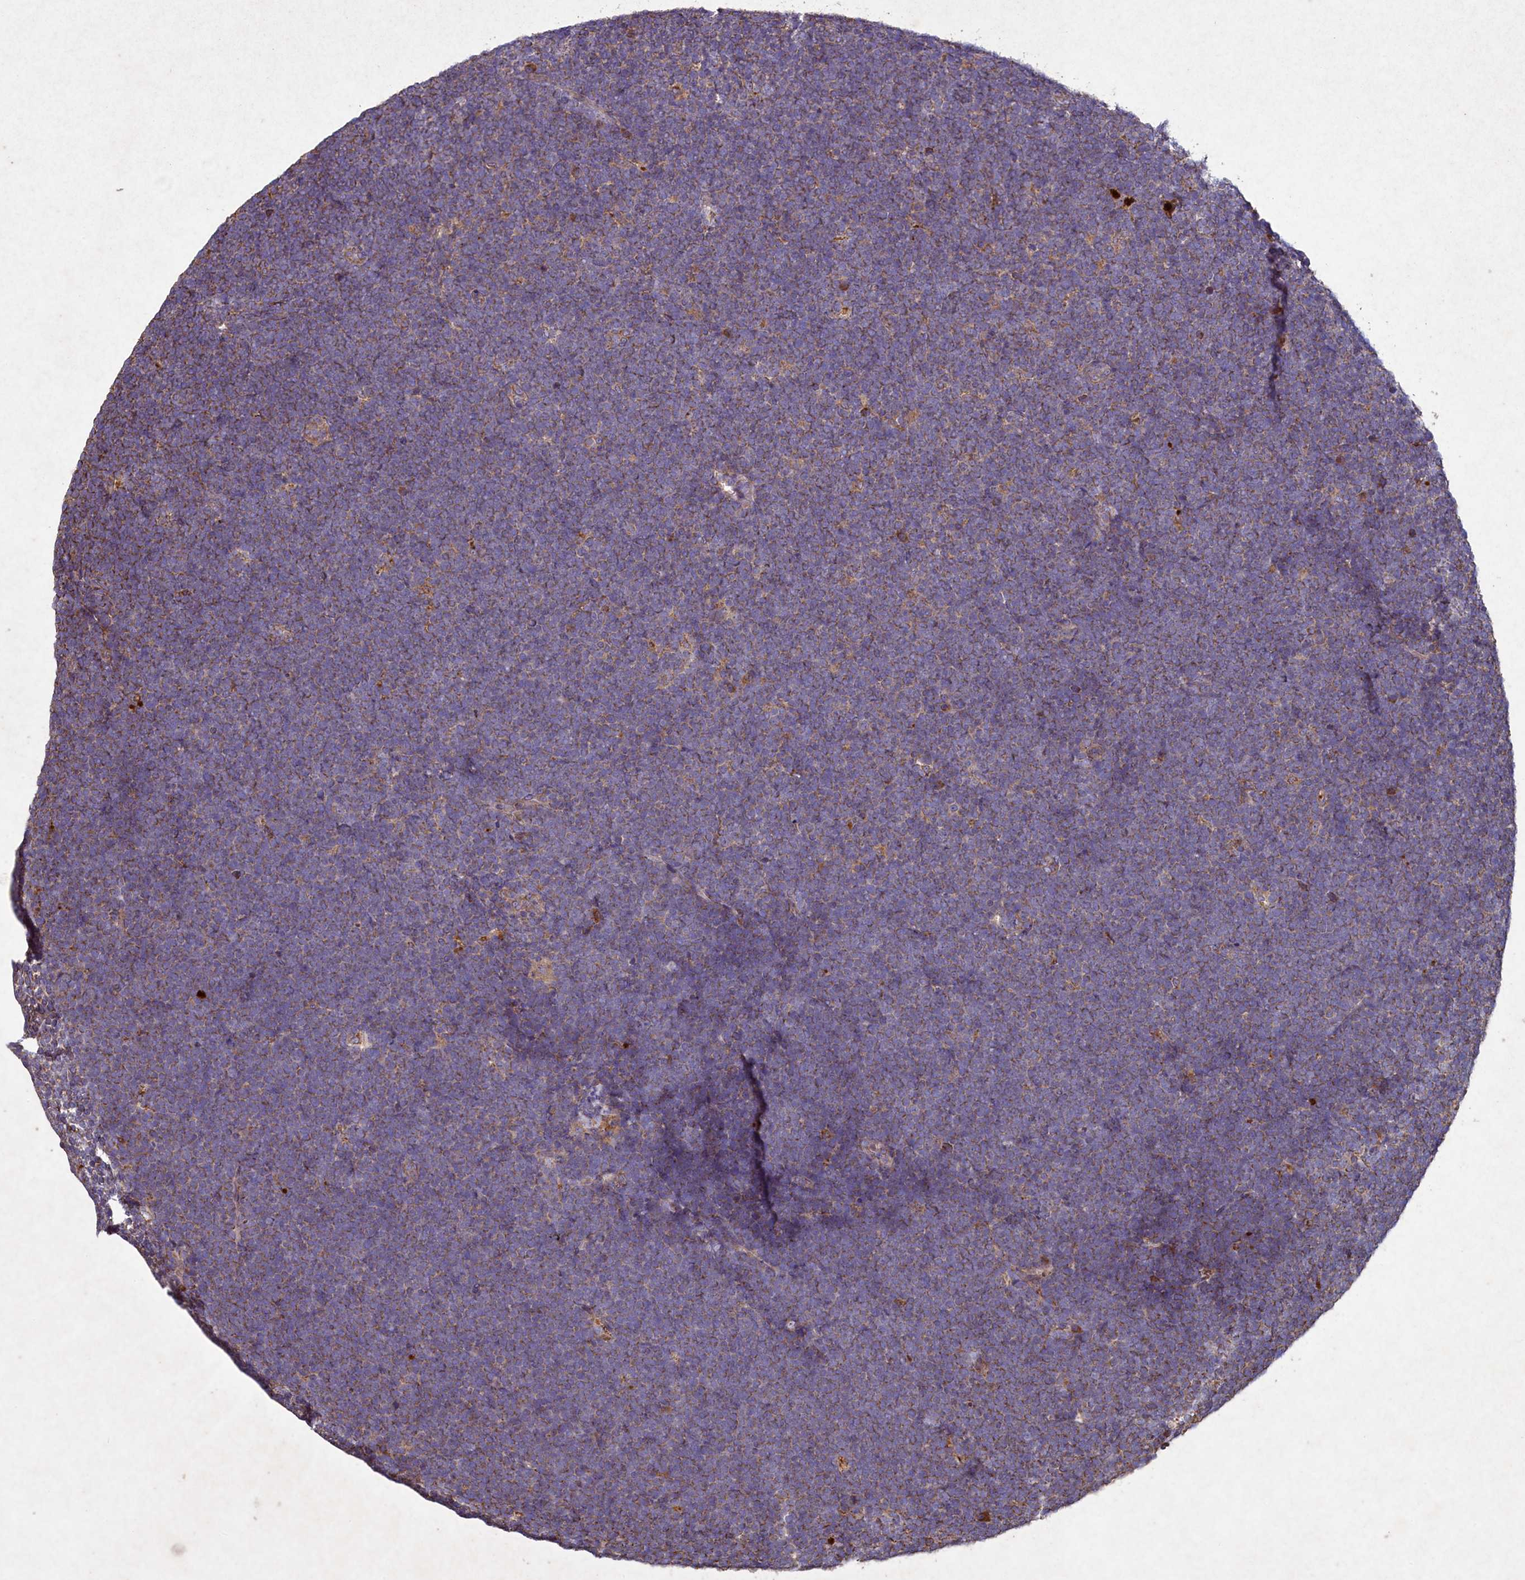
{"staining": {"intensity": "weak", "quantity": ">75%", "location": "cytoplasmic/membranous"}, "tissue": "lymphoma", "cell_type": "Tumor cells", "image_type": "cancer", "snomed": [{"axis": "morphology", "description": "Malignant lymphoma, non-Hodgkin's type, High grade"}, {"axis": "topography", "description": "Lymph node"}], "caption": "Immunohistochemistry image of lymphoma stained for a protein (brown), which reveals low levels of weak cytoplasmic/membranous staining in approximately >75% of tumor cells.", "gene": "CIAO2B", "patient": {"sex": "male", "age": 13}}